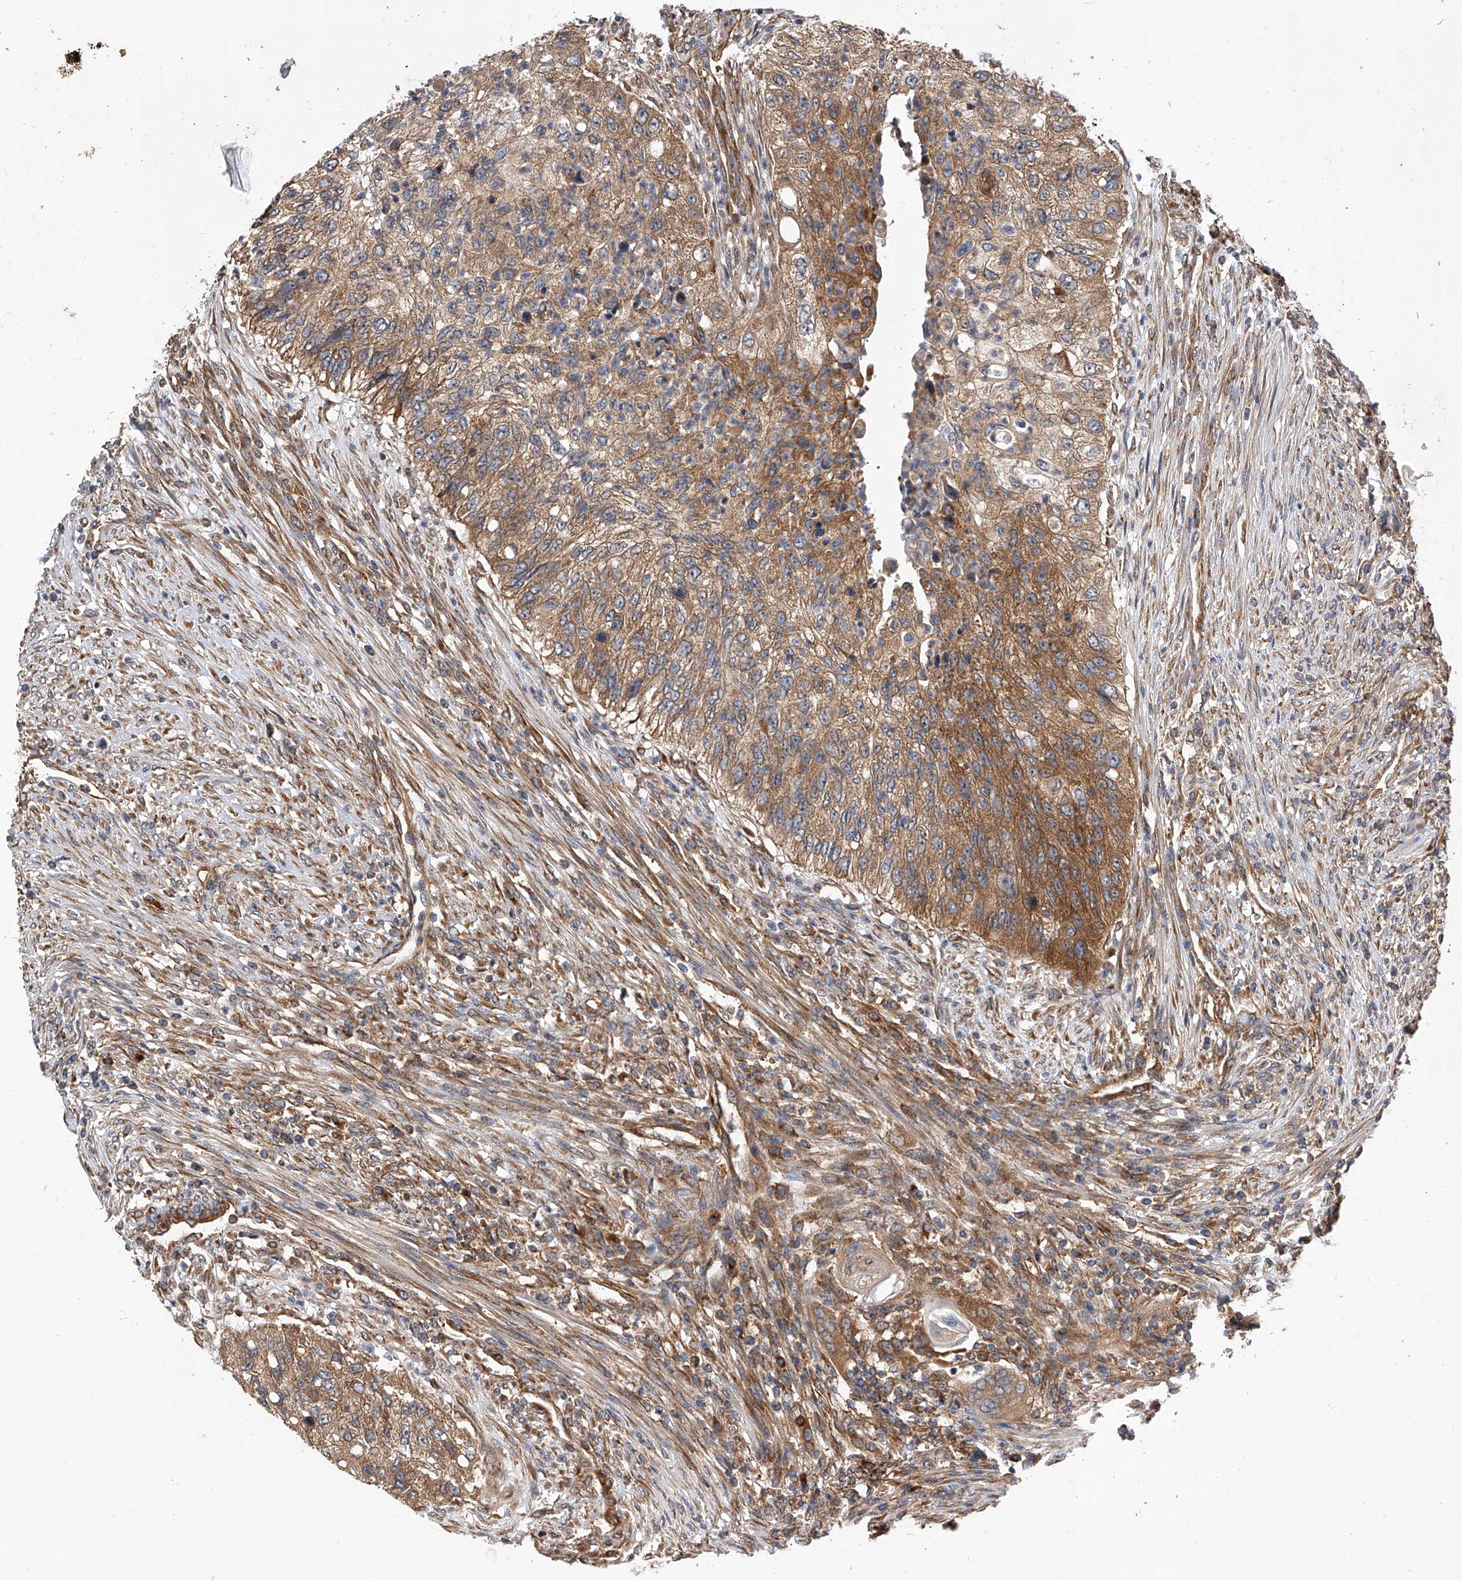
{"staining": {"intensity": "moderate", "quantity": ">75%", "location": "cytoplasmic/membranous"}, "tissue": "urothelial cancer", "cell_type": "Tumor cells", "image_type": "cancer", "snomed": [{"axis": "morphology", "description": "Urothelial carcinoma, High grade"}, {"axis": "topography", "description": "Urinary bladder"}], "caption": "Moderate cytoplasmic/membranous staining is seen in approximately >75% of tumor cells in urothelial carcinoma (high-grade).", "gene": "CFAP410", "patient": {"sex": "female", "age": 60}}